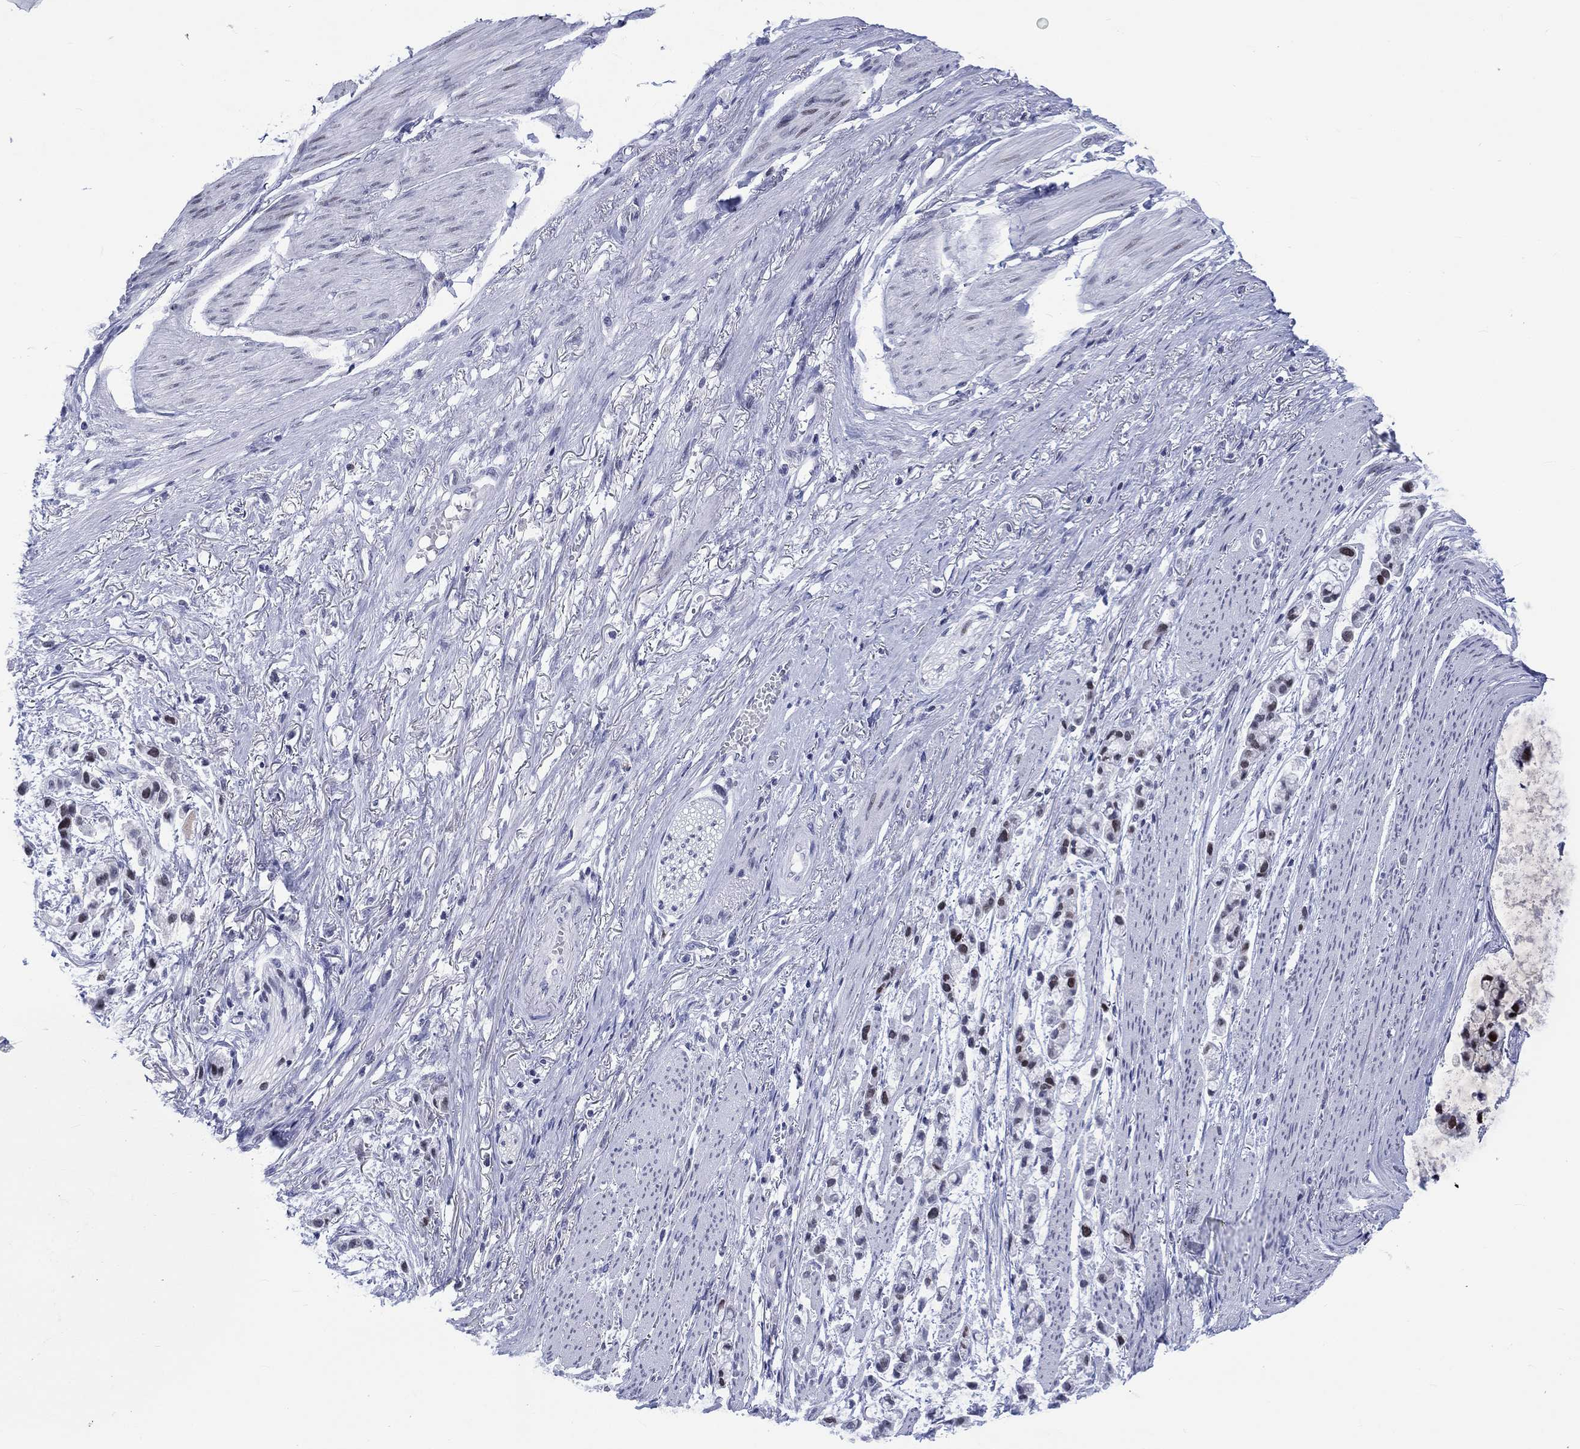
{"staining": {"intensity": "moderate", "quantity": "<25%", "location": "nuclear"}, "tissue": "stomach cancer", "cell_type": "Tumor cells", "image_type": "cancer", "snomed": [{"axis": "morphology", "description": "Adenocarcinoma, NOS"}, {"axis": "topography", "description": "Stomach"}], "caption": "Adenocarcinoma (stomach) stained with DAB immunohistochemistry (IHC) demonstrates low levels of moderate nuclear expression in approximately <25% of tumor cells.", "gene": "CDCA2", "patient": {"sex": "female", "age": 81}}